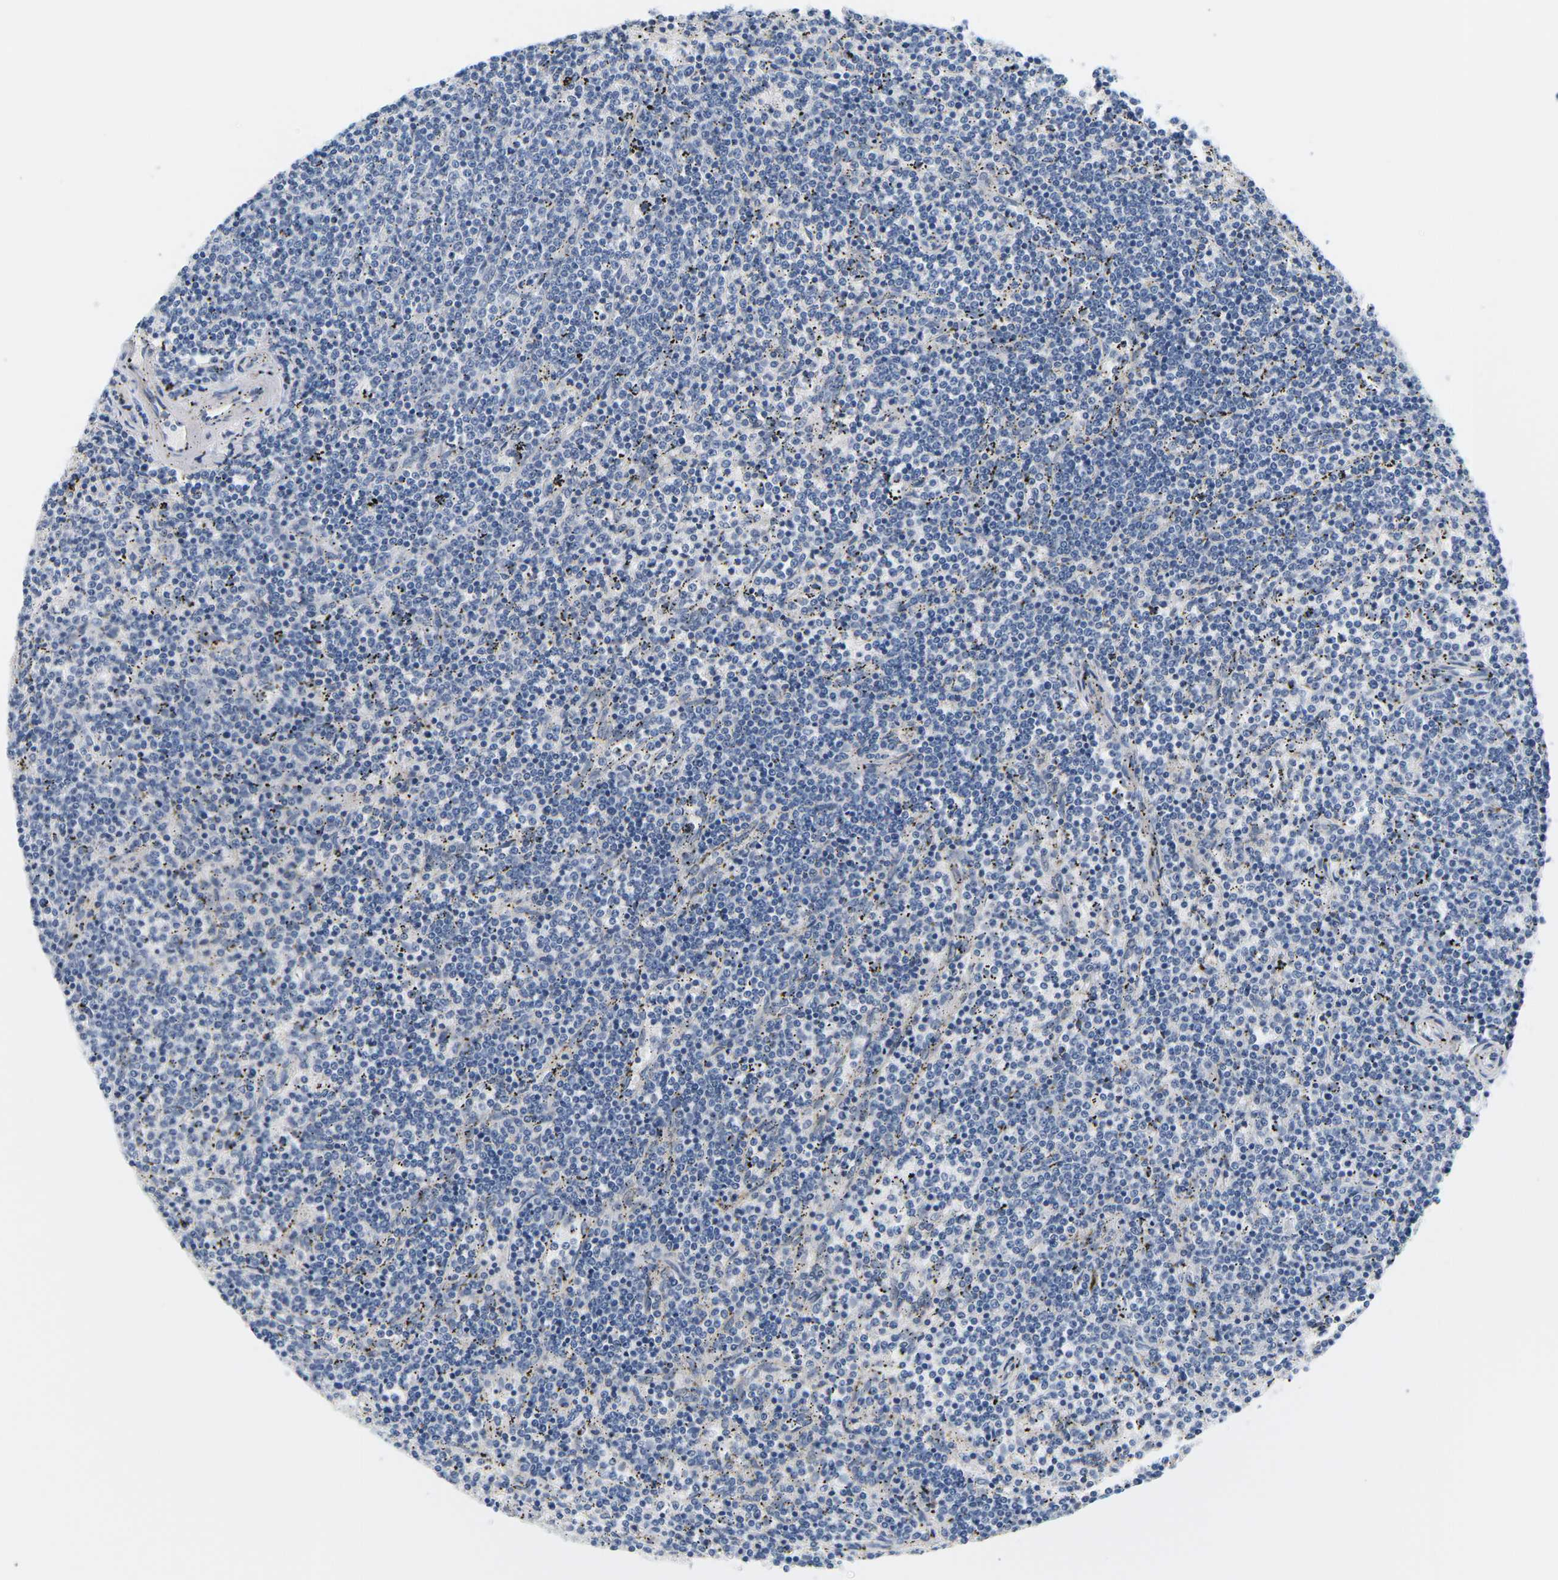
{"staining": {"intensity": "negative", "quantity": "none", "location": "none"}, "tissue": "lymphoma", "cell_type": "Tumor cells", "image_type": "cancer", "snomed": [{"axis": "morphology", "description": "Malignant lymphoma, non-Hodgkin's type, Low grade"}, {"axis": "topography", "description": "Spleen"}], "caption": "Lymphoma stained for a protein using immunohistochemistry exhibits no expression tumor cells.", "gene": "APOB", "patient": {"sex": "female", "age": 50}}